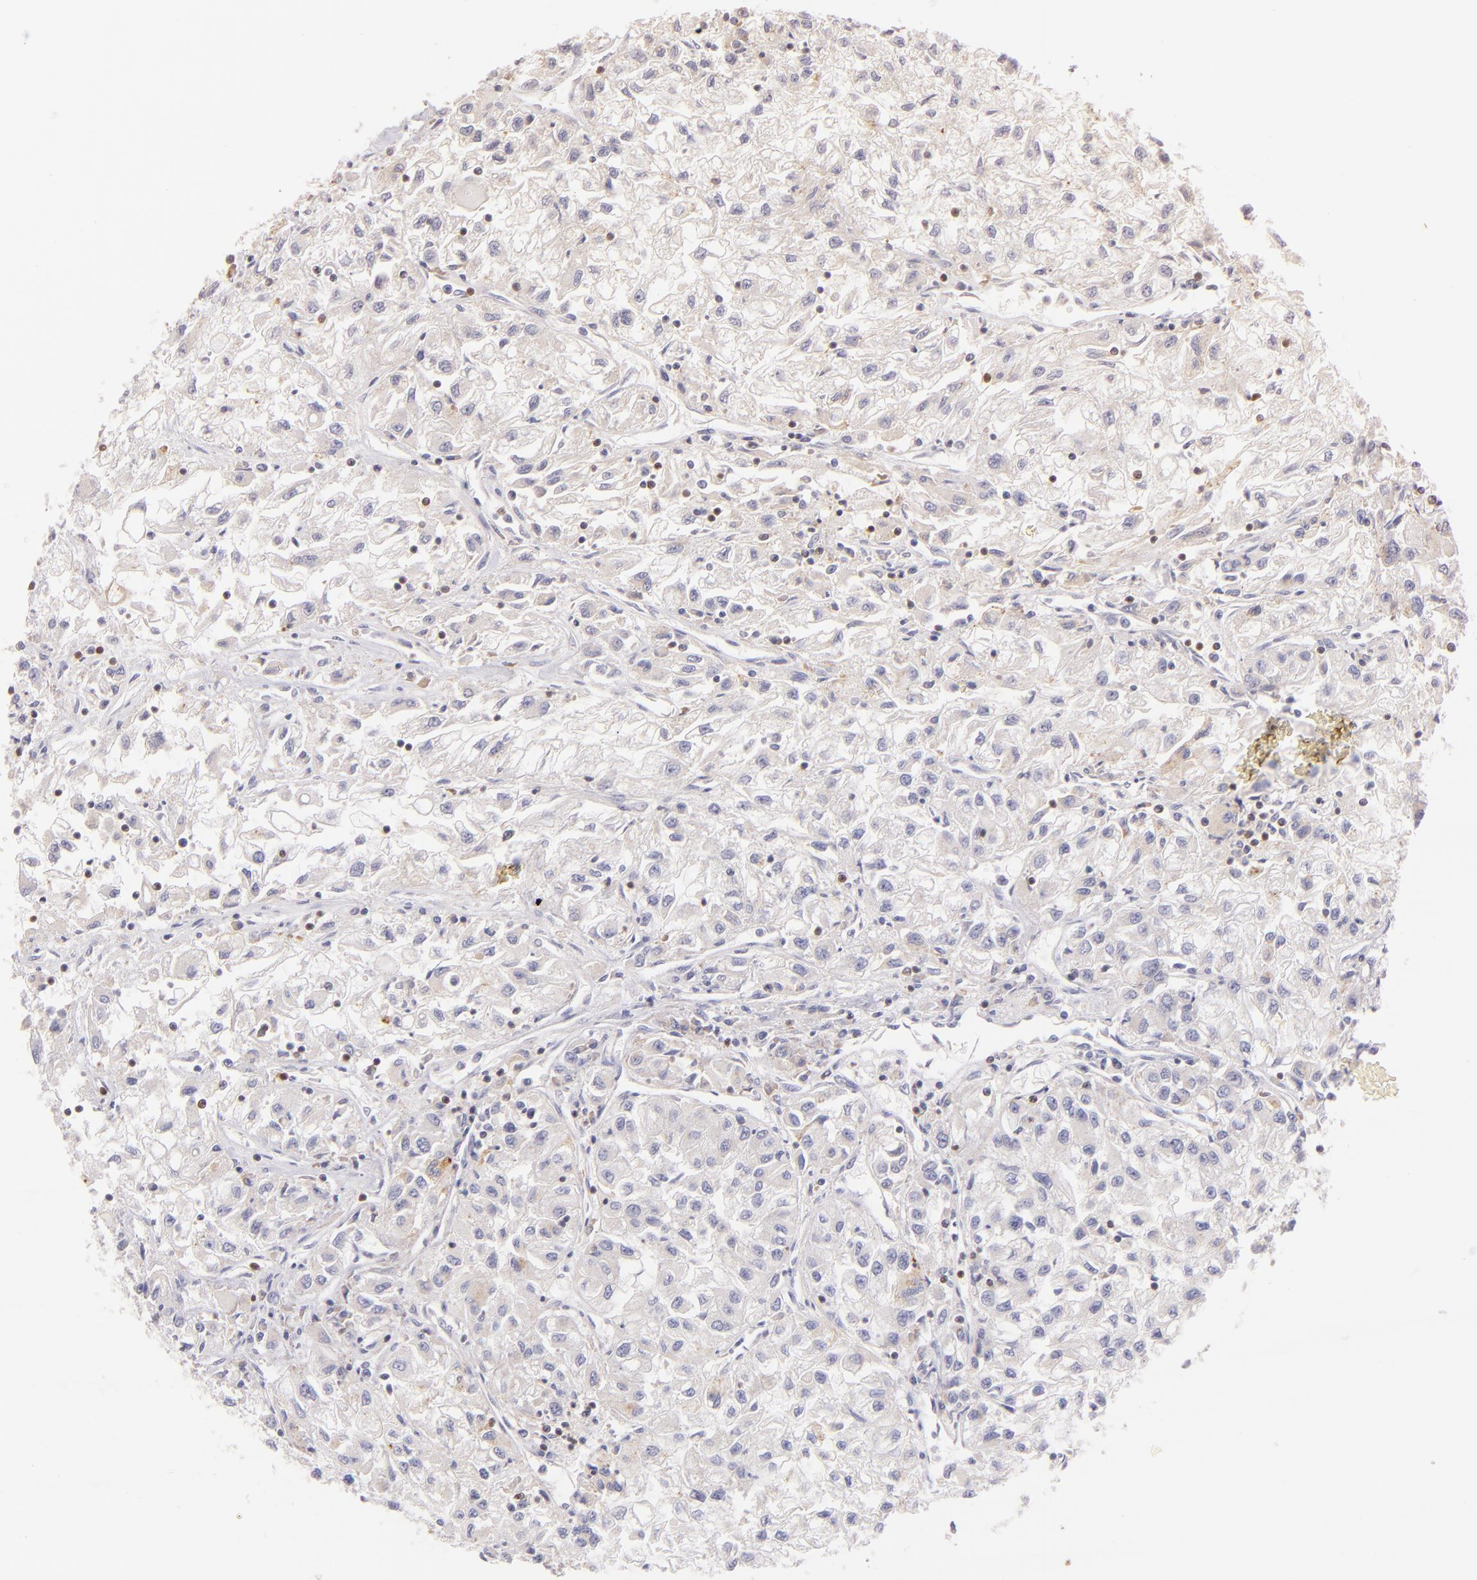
{"staining": {"intensity": "weak", "quantity": "<25%", "location": "cytoplasmic/membranous"}, "tissue": "renal cancer", "cell_type": "Tumor cells", "image_type": "cancer", "snomed": [{"axis": "morphology", "description": "Adenocarcinoma, NOS"}, {"axis": "topography", "description": "Kidney"}], "caption": "Immunohistochemistry of human renal adenocarcinoma displays no staining in tumor cells.", "gene": "ZAP70", "patient": {"sex": "male", "age": 59}}